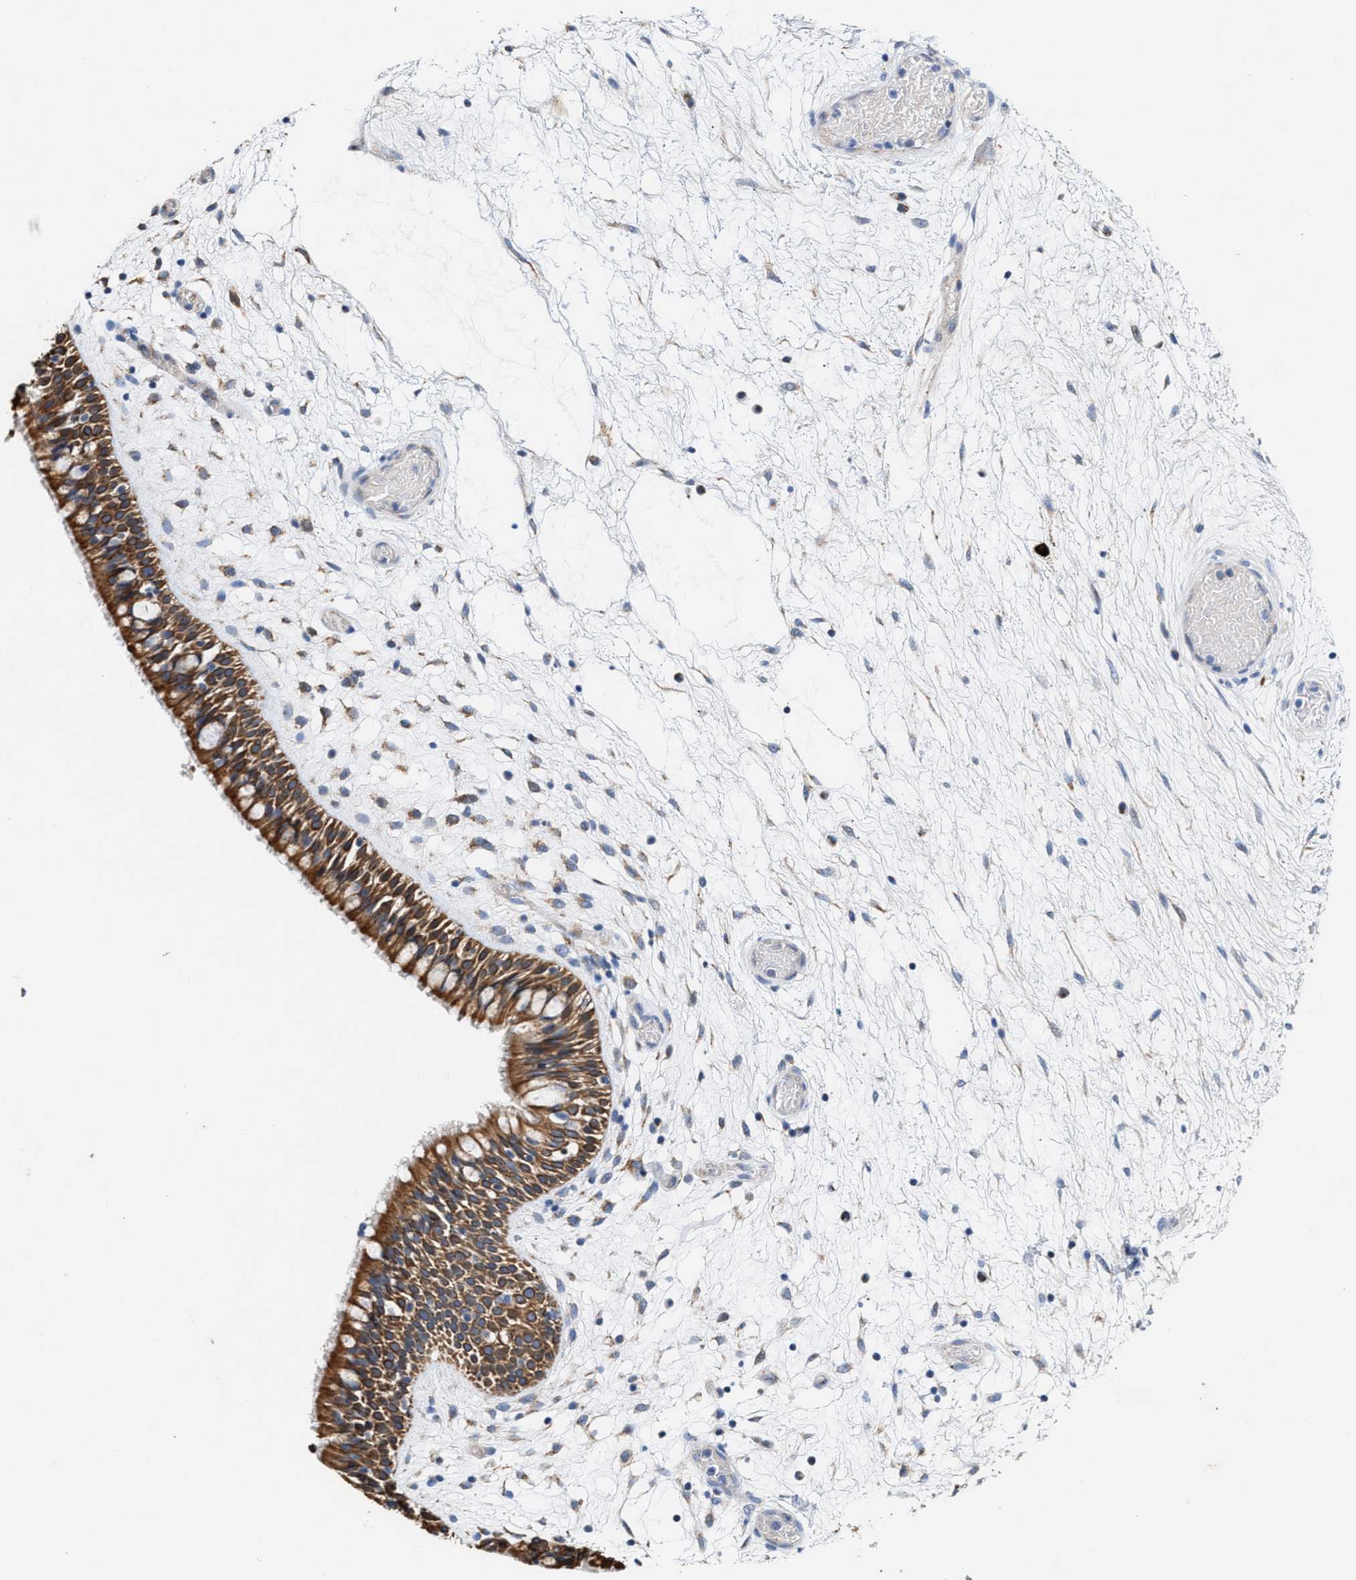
{"staining": {"intensity": "moderate", "quantity": ">75%", "location": "cytoplasmic/membranous"}, "tissue": "nasopharynx", "cell_type": "Respiratory epithelial cells", "image_type": "normal", "snomed": [{"axis": "morphology", "description": "Normal tissue, NOS"}, {"axis": "morphology", "description": "Inflammation, NOS"}, {"axis": "topography", "description": "Nasopharynx"}], "caption": "Moderate cytoplasmic/membranous expression for a protein is appreciated in about >75% of respiratory epithelial cells of benign nasopharynx using IHC.", "gene": "JAG1", "patient": {"sex": "male", "age": 48}}